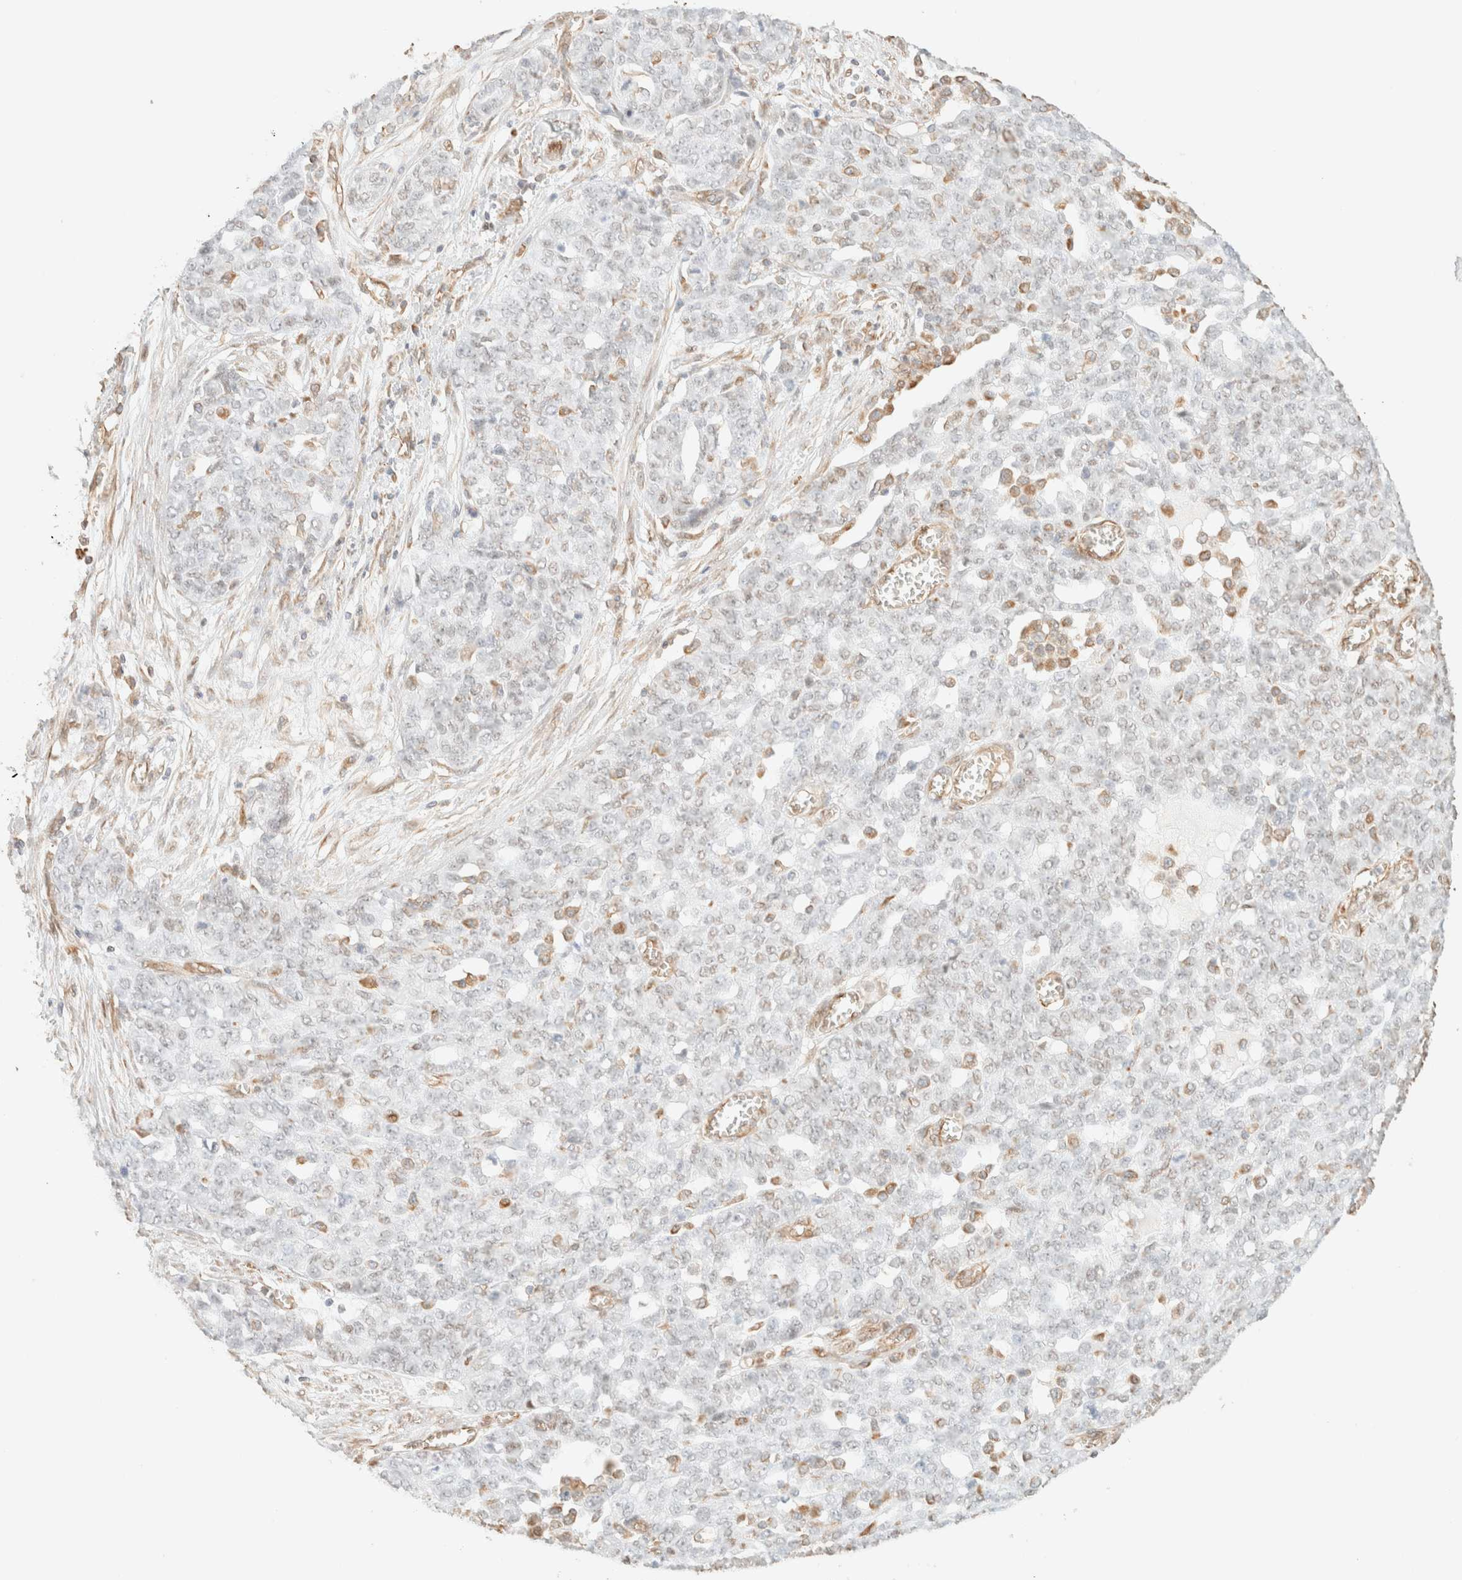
{"staining": {"intensity": "negative", "quantity": "none", "location": "none"}, "tissue": "ovarian cancer", "cell_type": "Tumor cells", "image_type": "cancer", "snomed": [{"axis": "morphology", "description": "Cystadenocarcinoma, serous, NOS"}, {"axis": "topography", "description": "Soft tissue"}, {"axis": "topography", "description": "Ovary"}], "caption": "Protein analysis of ovarian cancer (serous cystadenocarcinoma) shows no significant expression in tumor cells.", "gene": "ZSCAN18", "patient": {"sex": "female", "age": 57}}